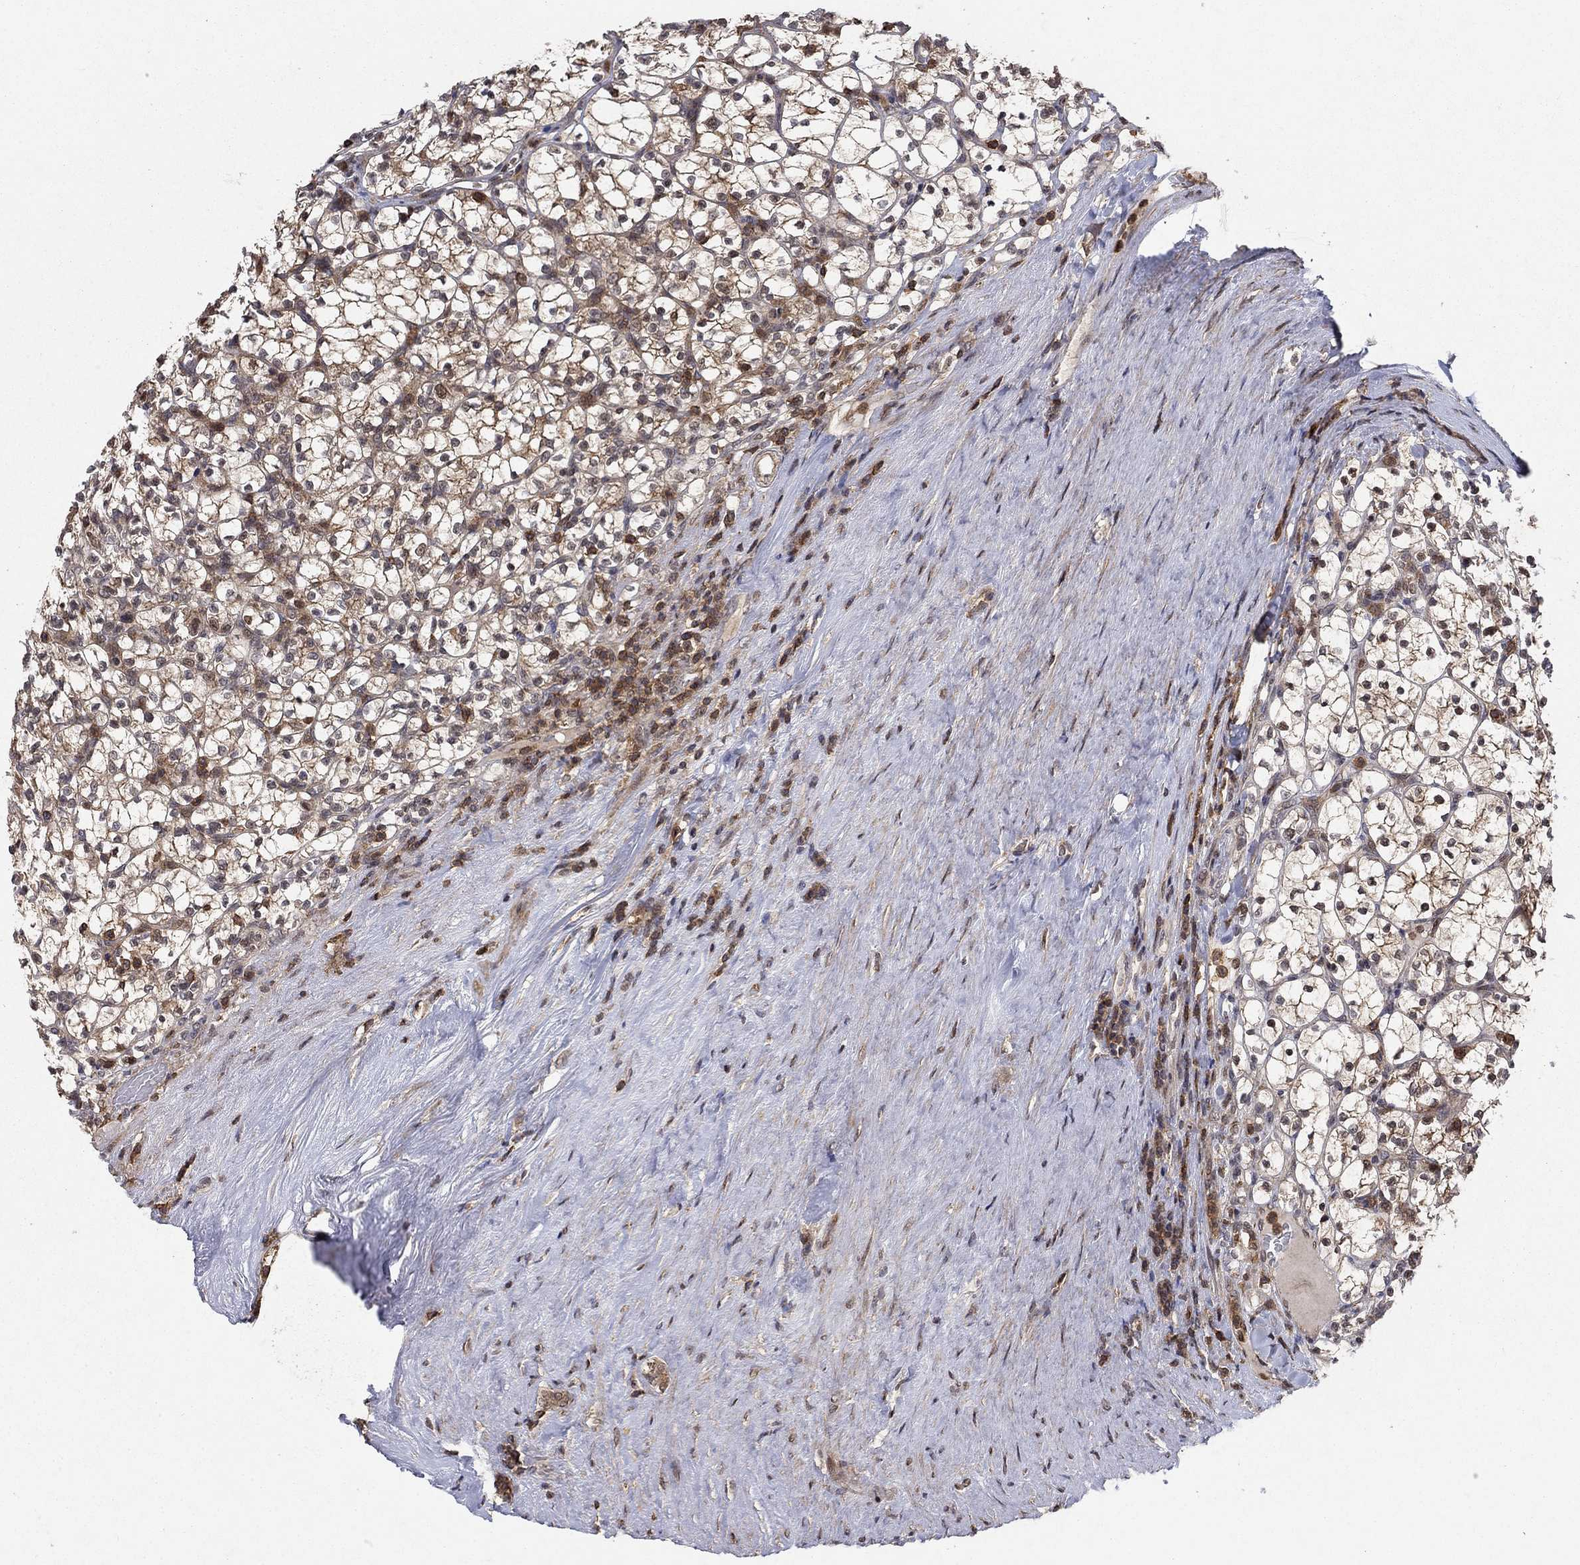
{"staining": {"intensity": "moderate", "quantity": "25%-75%", "location": "cytoplasmic/membranous,nuclear"}, "tissue": "renal cancer", "cell_type": "Tumor cells", "image_type": "cancer", "snomed": [{"axis": "morphology", "description": "Adenocarcinoma, NOS"}, {"axis": "topography", "description": "Kidney"}], "caption": "About 25%-75% of tumor cells in renal adenocarcinoma display moderate cytoplasmic/membranous and nuclear protein staining as visualized by brown immunohistochemical staining.", "gene": "CCDC66", "patient": {"sex": "female", "age": 89}}